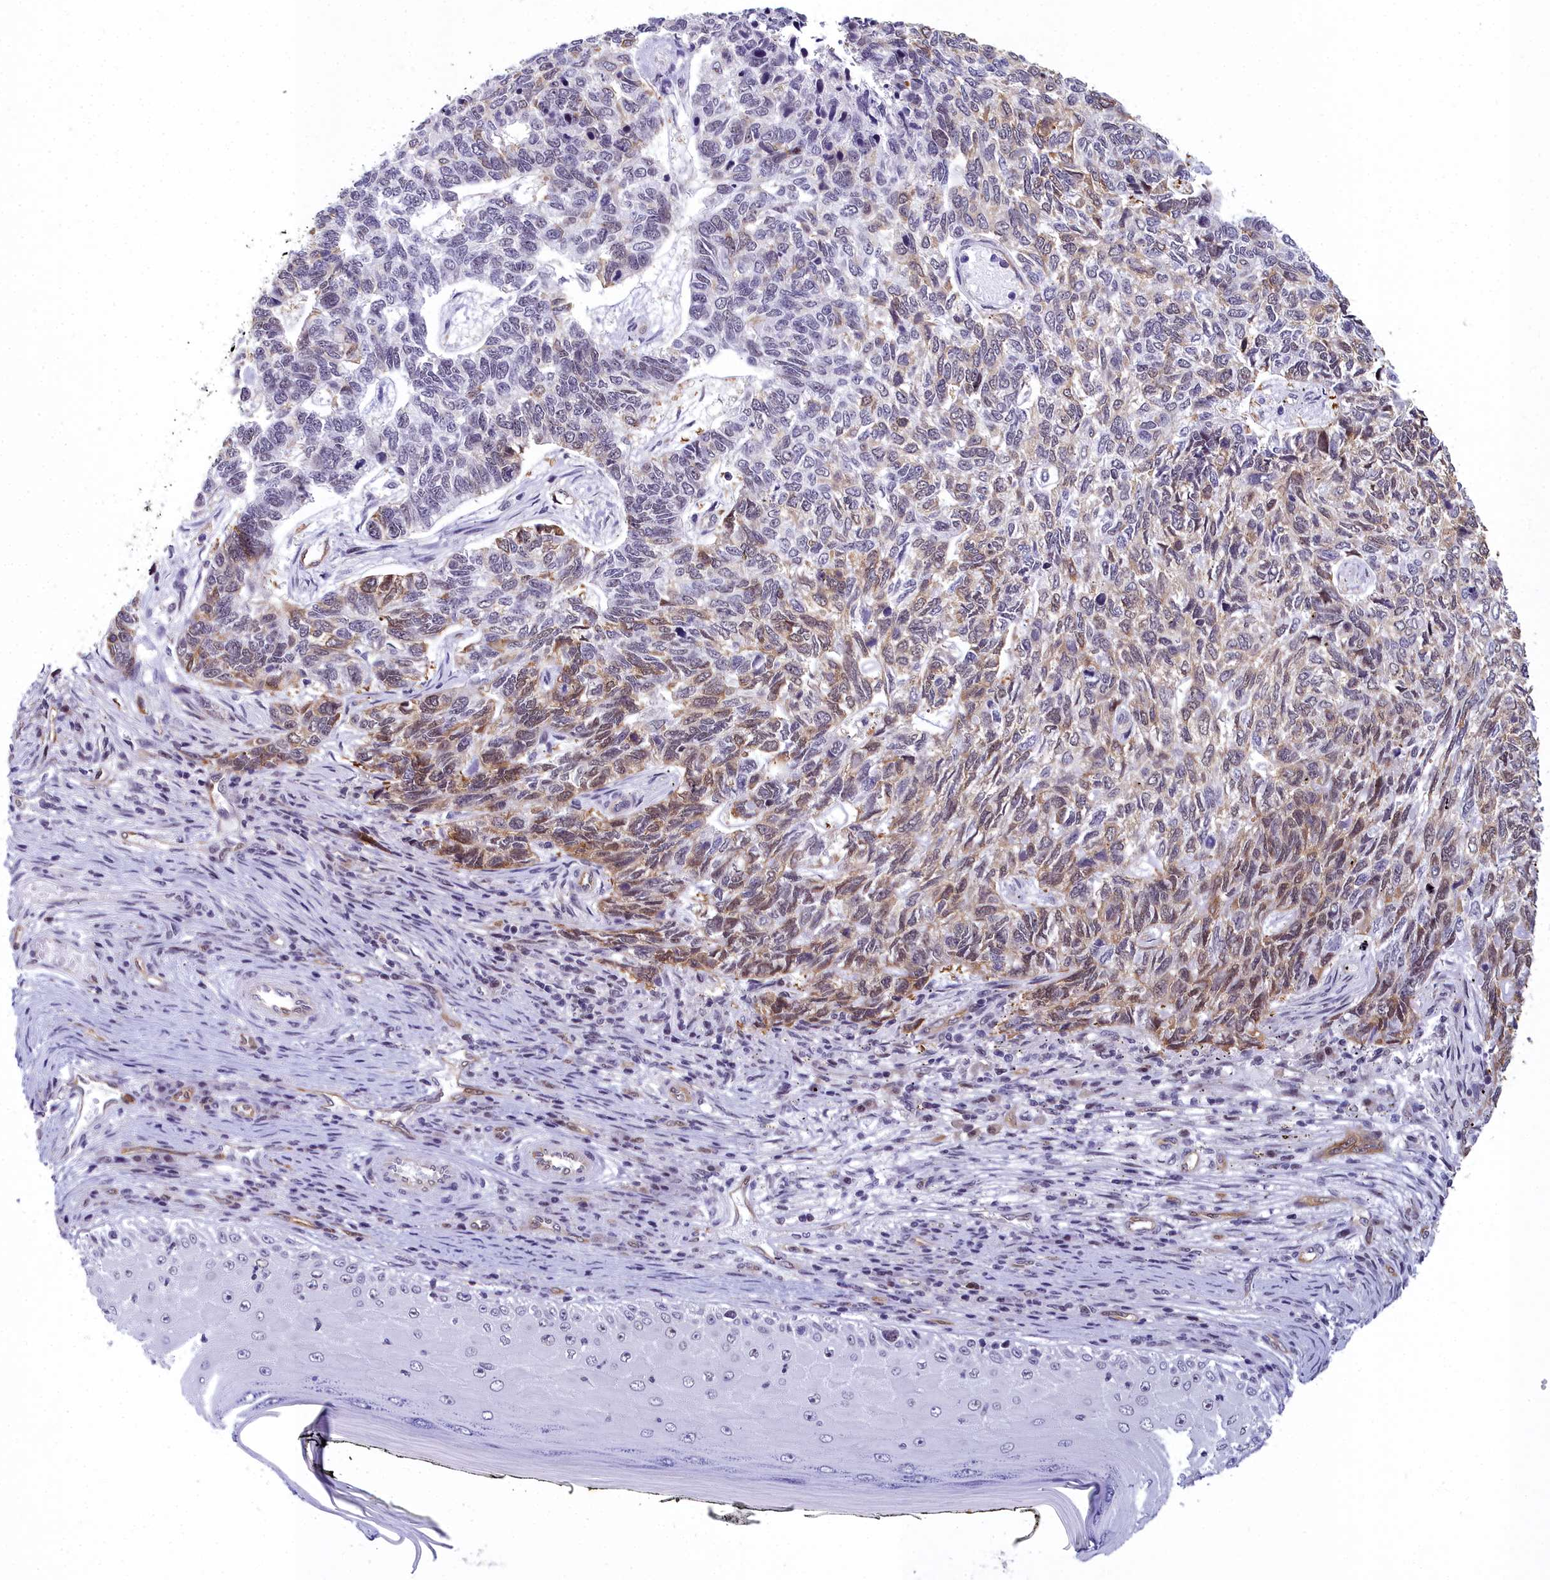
{"staining": {"intensity": "moderate", "quantity": "<25%", "location": "cytoplasmic/membranous,nuclear"}, "tissue": "skin cancer", "cell_type": "Tumor cells", "image_type": "cancer", "snomed": [{"axis": "morphology", "description": "Basal cell carcinoma"}, {"axis": "topography", "description": "Skin"}], "caption": "A micrograph of human skin cancer (basal cell carcinoma) stained for a protein displays moderate cytoplasmic/membranous and nuclear brown staining in tumor cells.", "gene": "CCDC97", "patient": {"sex": "female", "age": 65}}